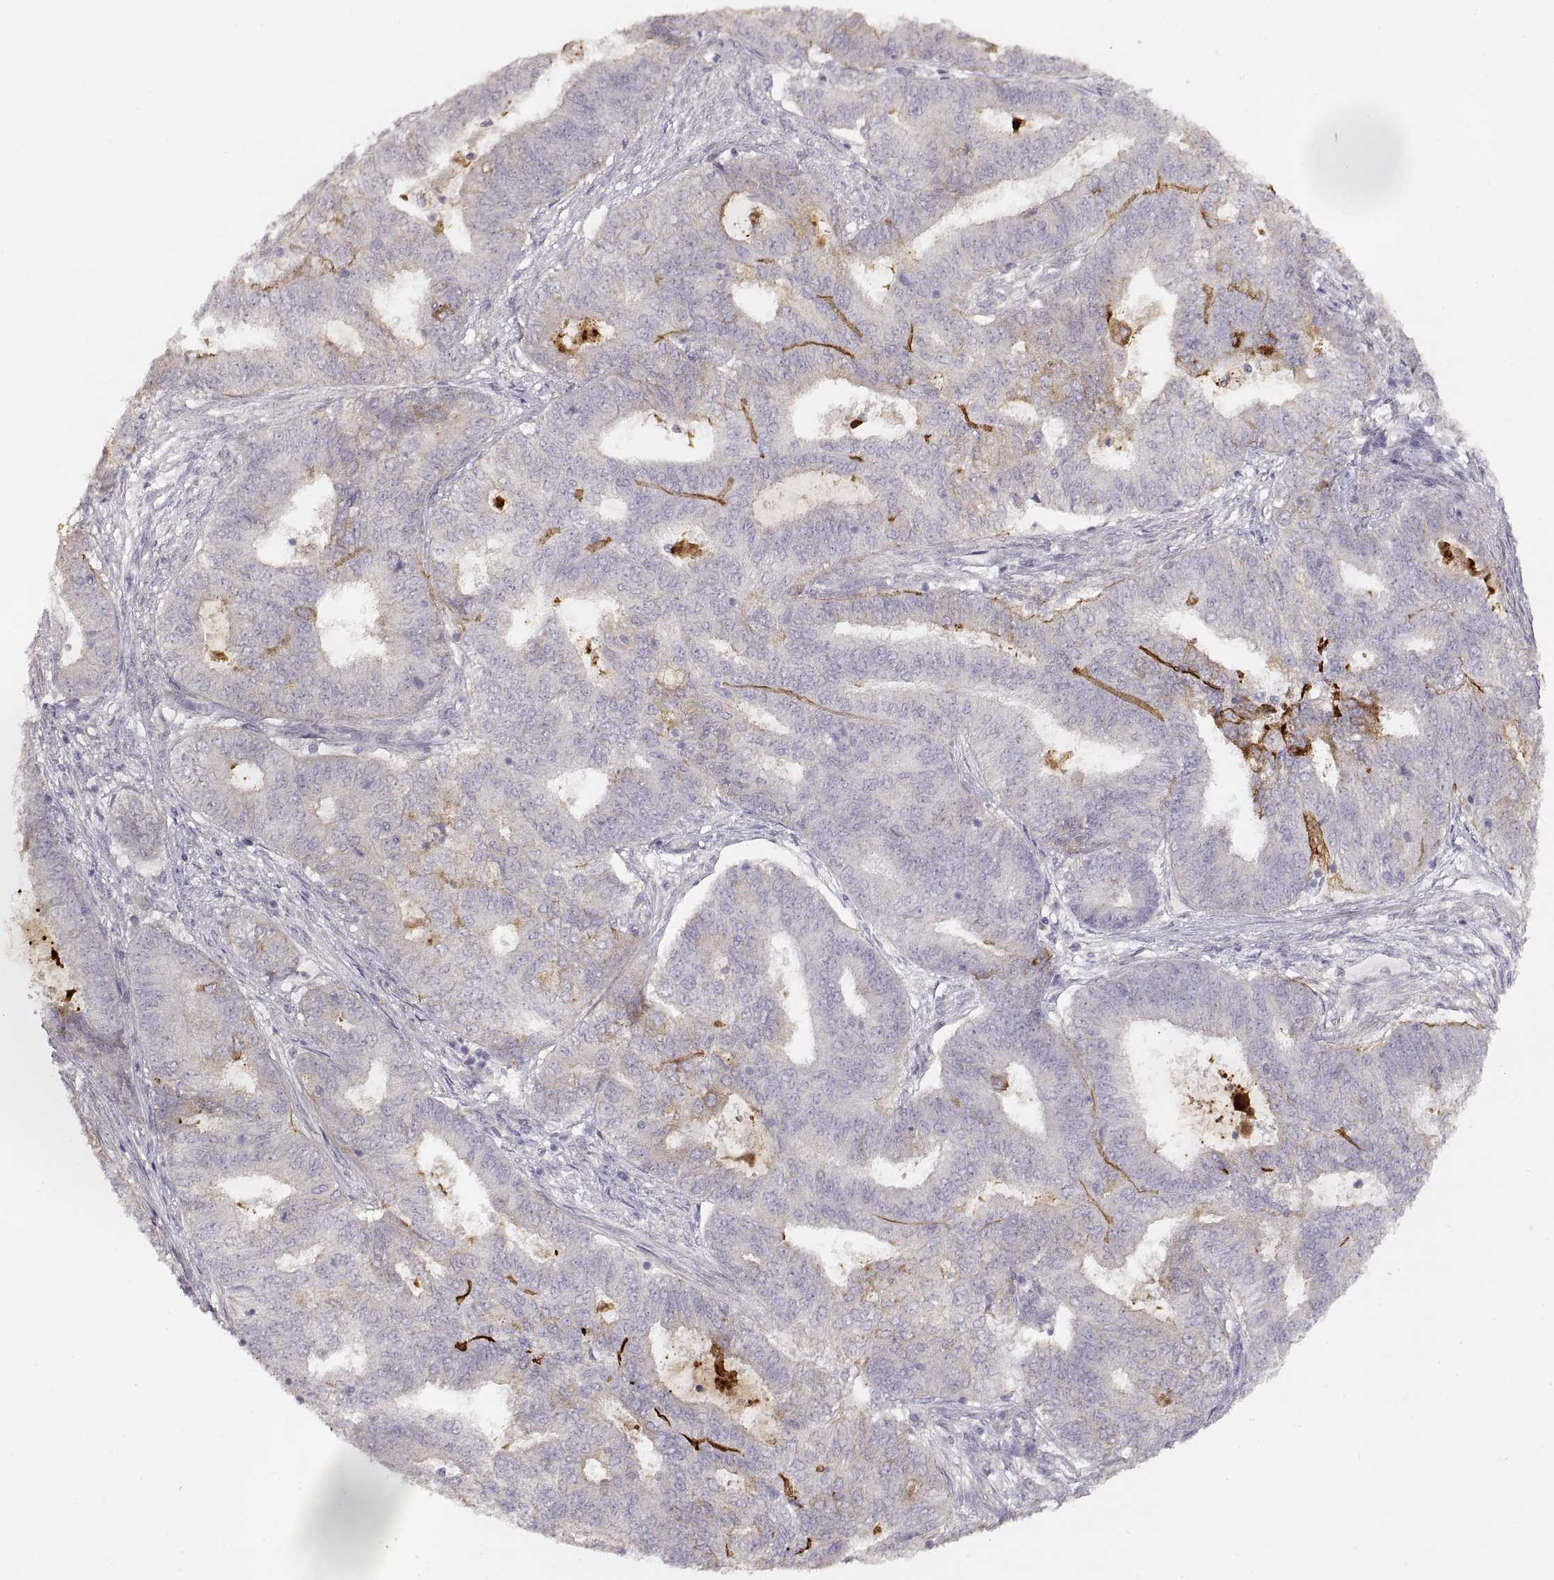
{"staining": {"intensity": "strong", "quantity": "<25%", "location": "cytoplasmic/membranous"}, "tissue": "endometrial cancer", "cell_type": "Tumor cells", "image_type": "cancer", "snomed": [{"axis": "morphology", "description": "Adenocarcinoma, NOS"}, {"axis": "topography", "description": "Endometrium"}], "caption": "Endometrial cancer stained for a protein exhibits strong cytoplasmic/membranous positivity in tumor cells.", "gene": "LAMC2", "patient": {"sex": "female", "age": 62}}